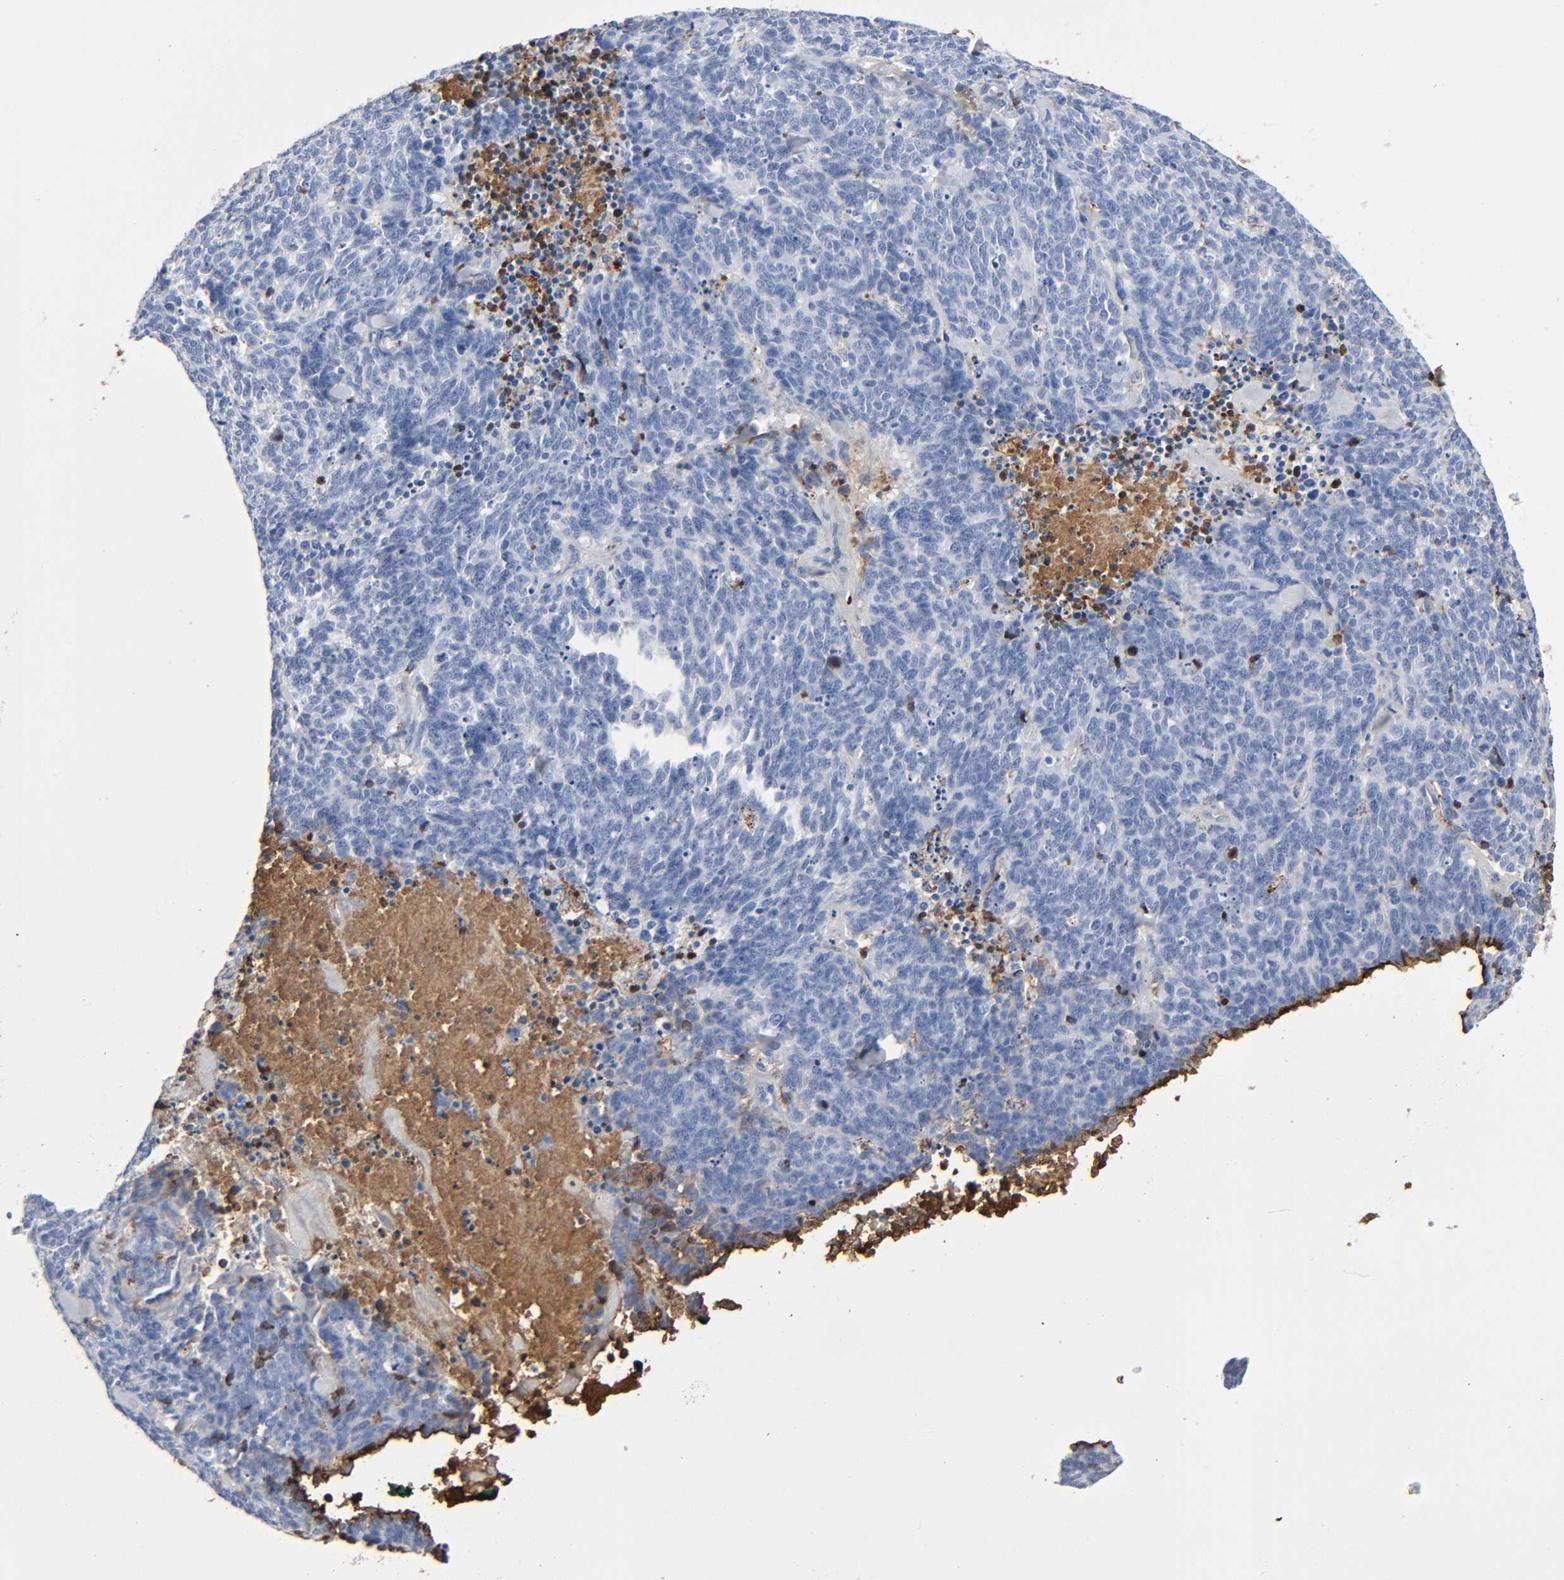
{"staining": {"intensity": "weak", "quantity": "<25%", "location": "cytoplasmic/membranous"}, "tissue": "lung cancer", "cell_type": "Tumor cells", "image_type": "cancer", "snomed": [{"axis": "morphology", "description": "Neoplasm, malignant, NOS"}, {"axis": "topography", "description": "Lung"}], "caption": "Immunohistochemistry photomicrograph of neoplastic tissue: human lung cancer stained with DAB (3,3'-diaminobenzidine) reveals no significant protein staining in tumor cells. (IHC, brightfield microscopy, high magnification).", "gene": "C3", "patient": {"sex": "female", "age": 58}}